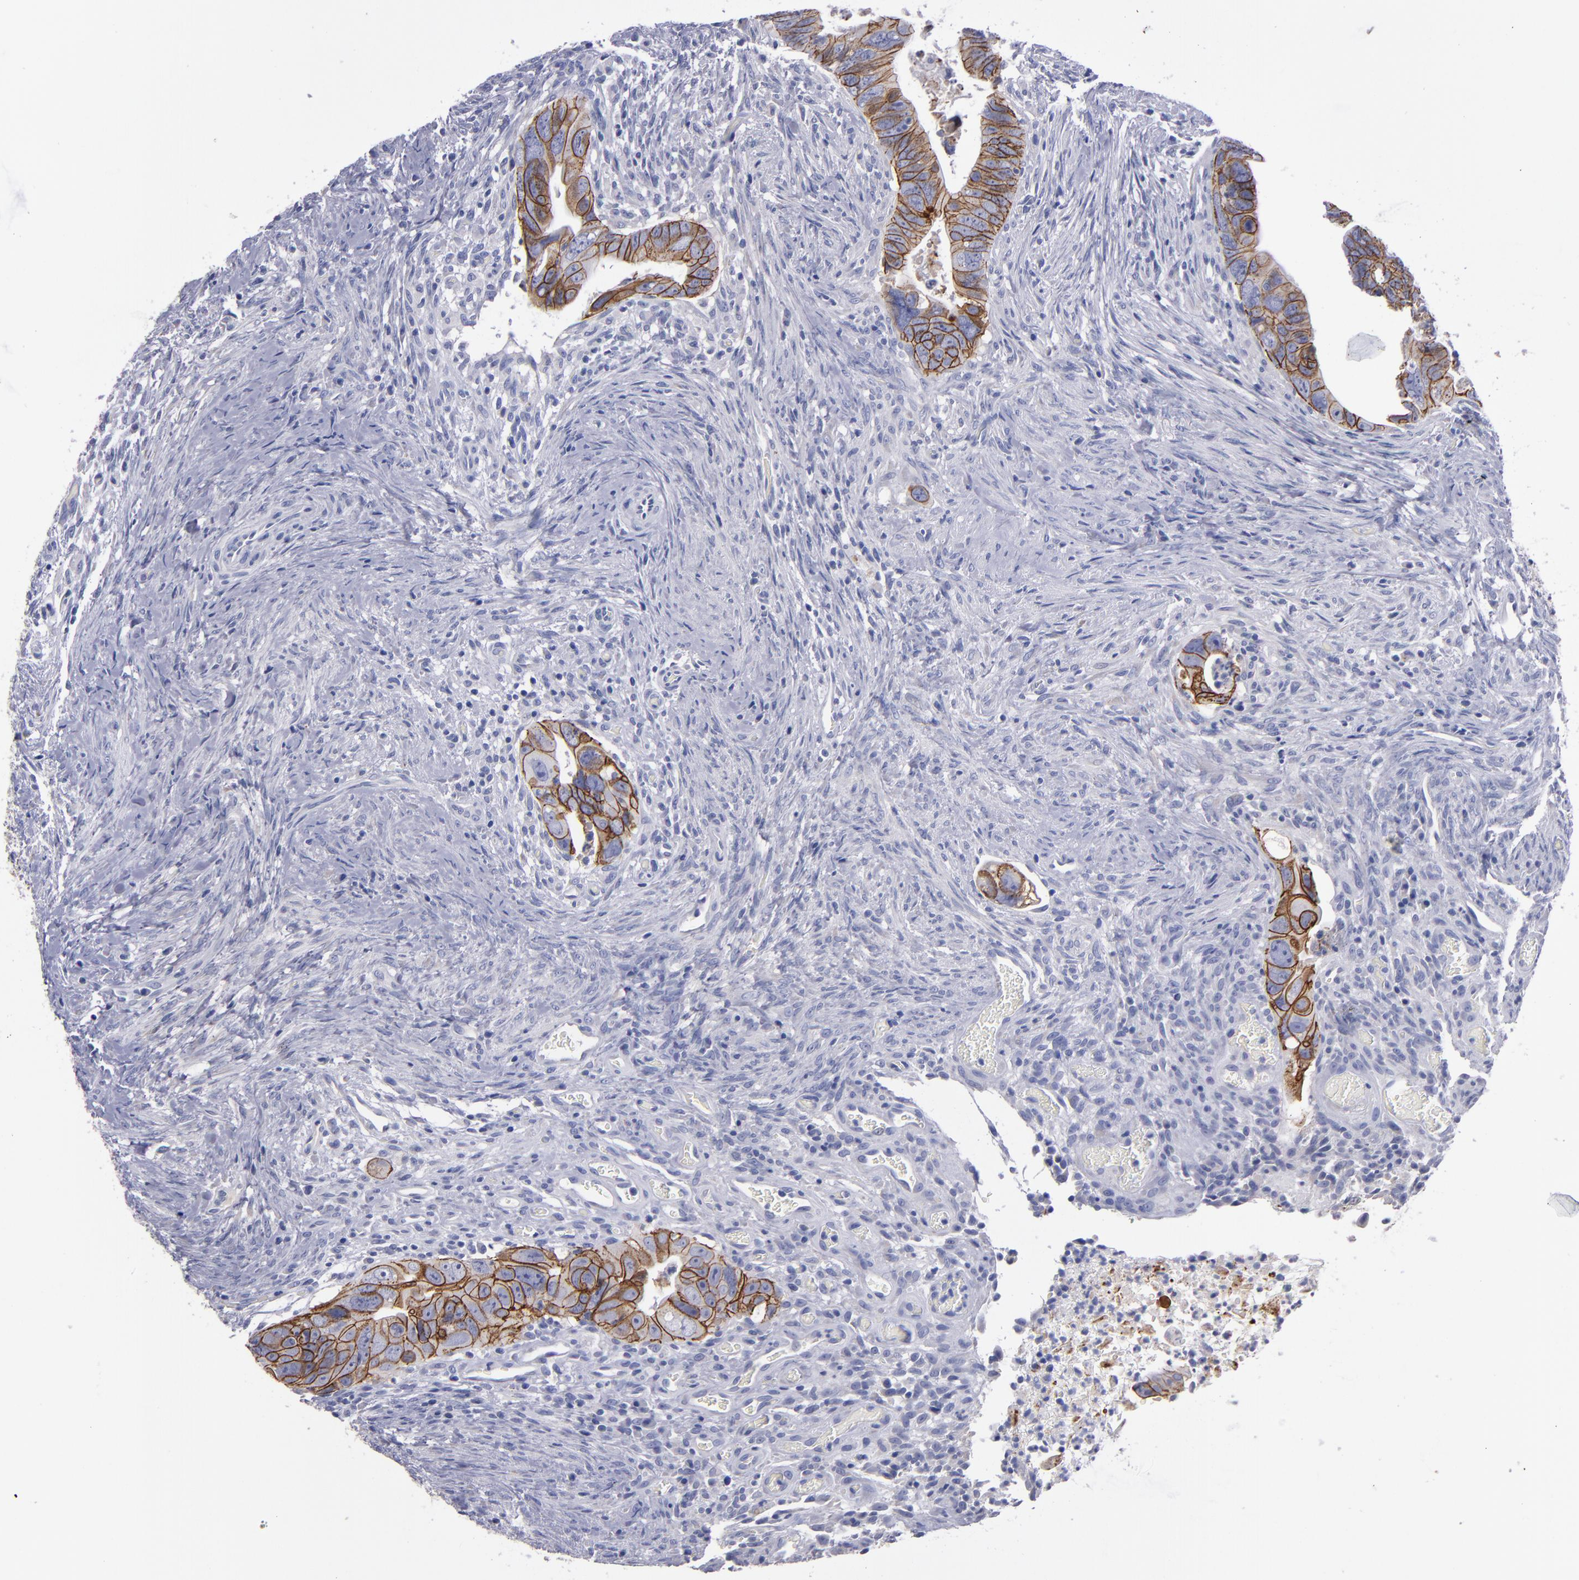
{"staining": {"intensity": "strong", "quantity": ">75%", "location": "cytoplasmic/membranous"}, "tissue": "colorectal cancer", "cell_type": "Tumor cells", "image_type": "cancer", "snomed": [{"axis": "morphology", "description": "Adenocarcinoma, NOS"}, {"axis": "topography", "description": "Rectum"}], "caption": "This micrograph exhibits immunohistochemistry staining of colorectal cancer, with high strong cytoplasmic/membranous expression in about >75% of tumor cells.", "gene": "CDH3", "patient": {"sex": "male", "age": 53}}